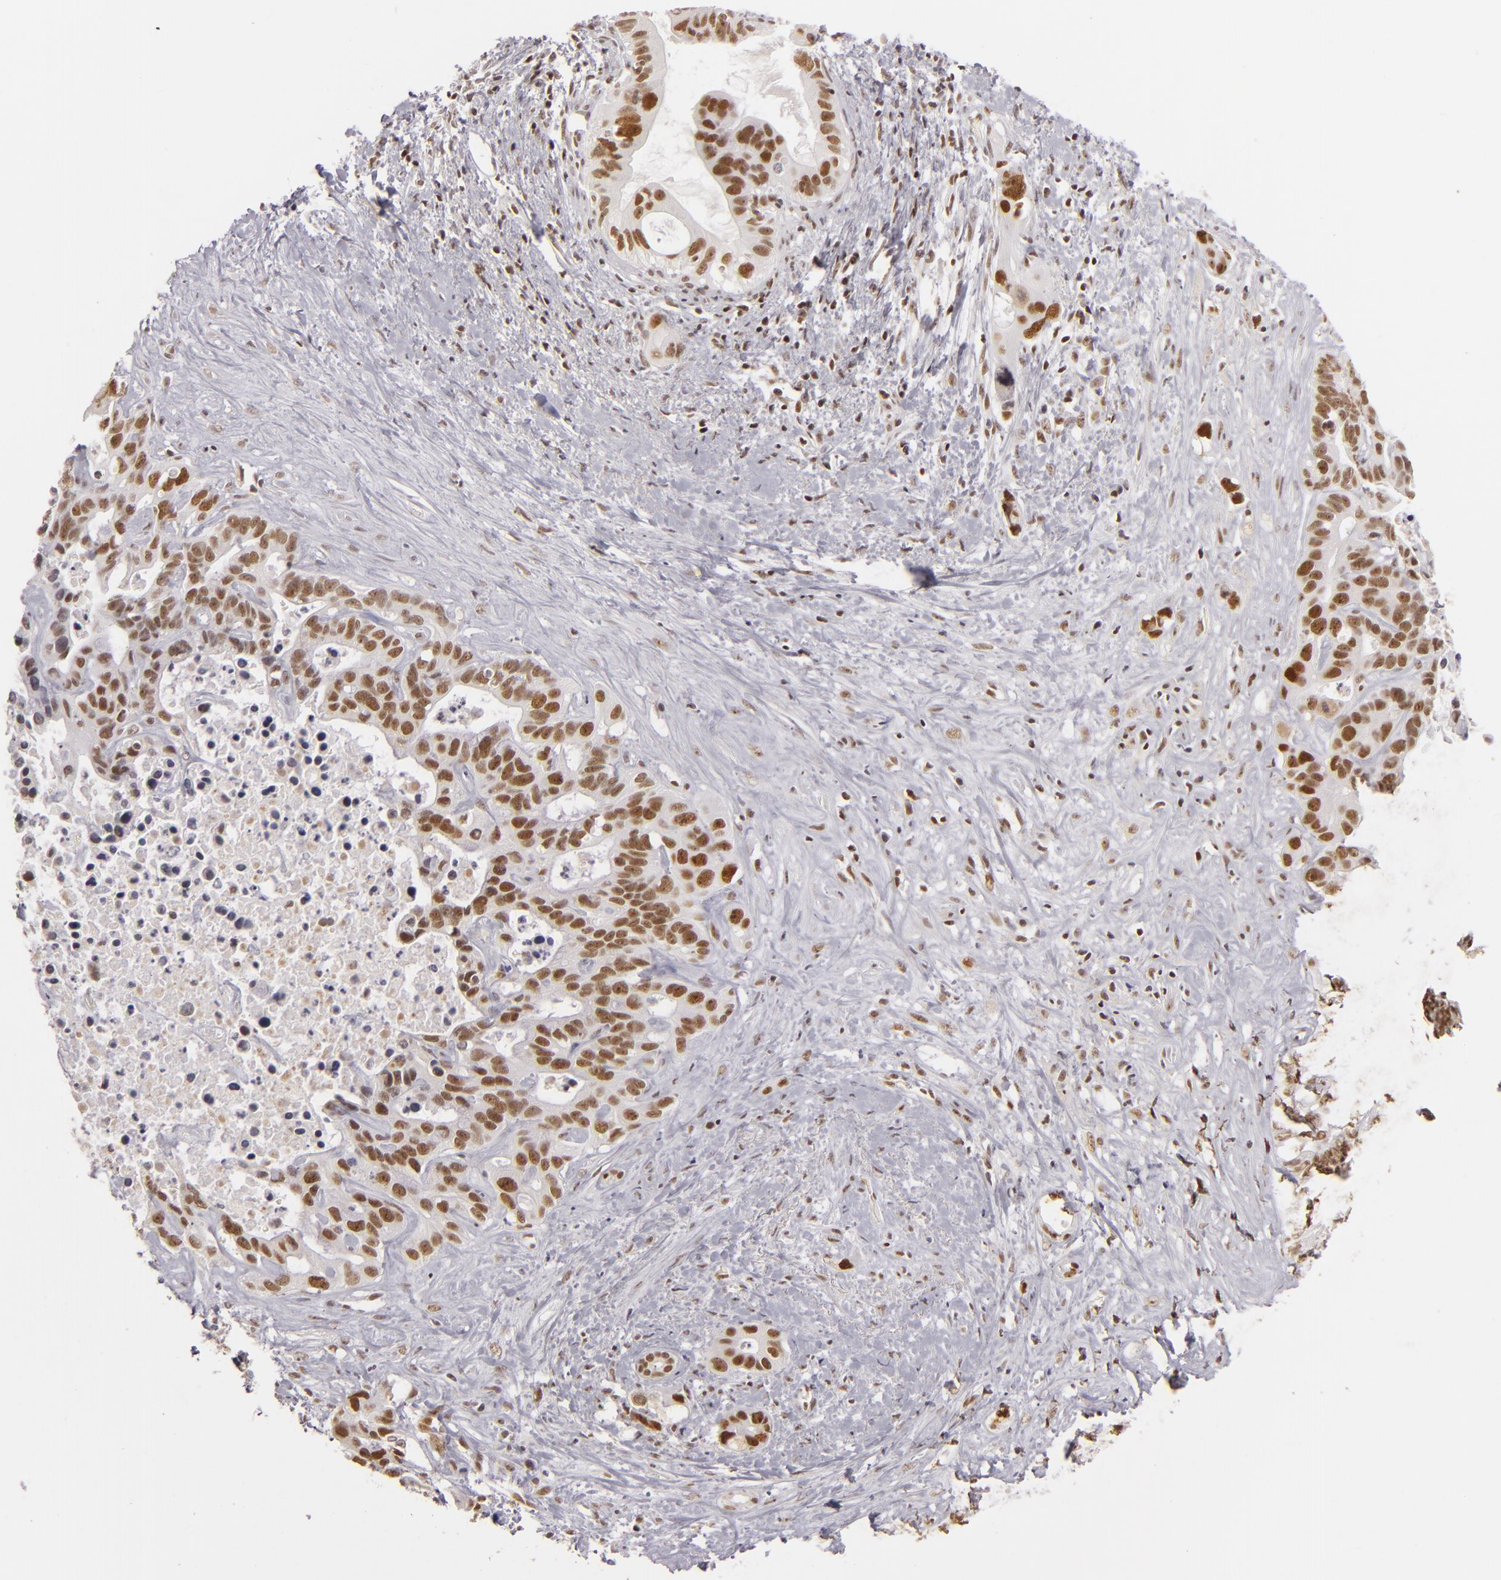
{"staining": {"intensity": "strong", "quantity": ">75%", "location": "nuclear"}, "tissue": "liver cancer", "cell_type": "Tumor cells", "image_type": "cancer", "snomed": [{"axis": "morphology", "description": "Cholangiocarcinoma"}, {"axis": "topography", "description": "Liver"}], "caption": "Immunohistochemistry micrograph of human liver cholangiocarcinoma stained for a protein (brown), which shows high levels of strong nuclear expression in about >75% of tumor cells.", "gene": "DAXX", "patient": {"sex": "female", "age": 65}}